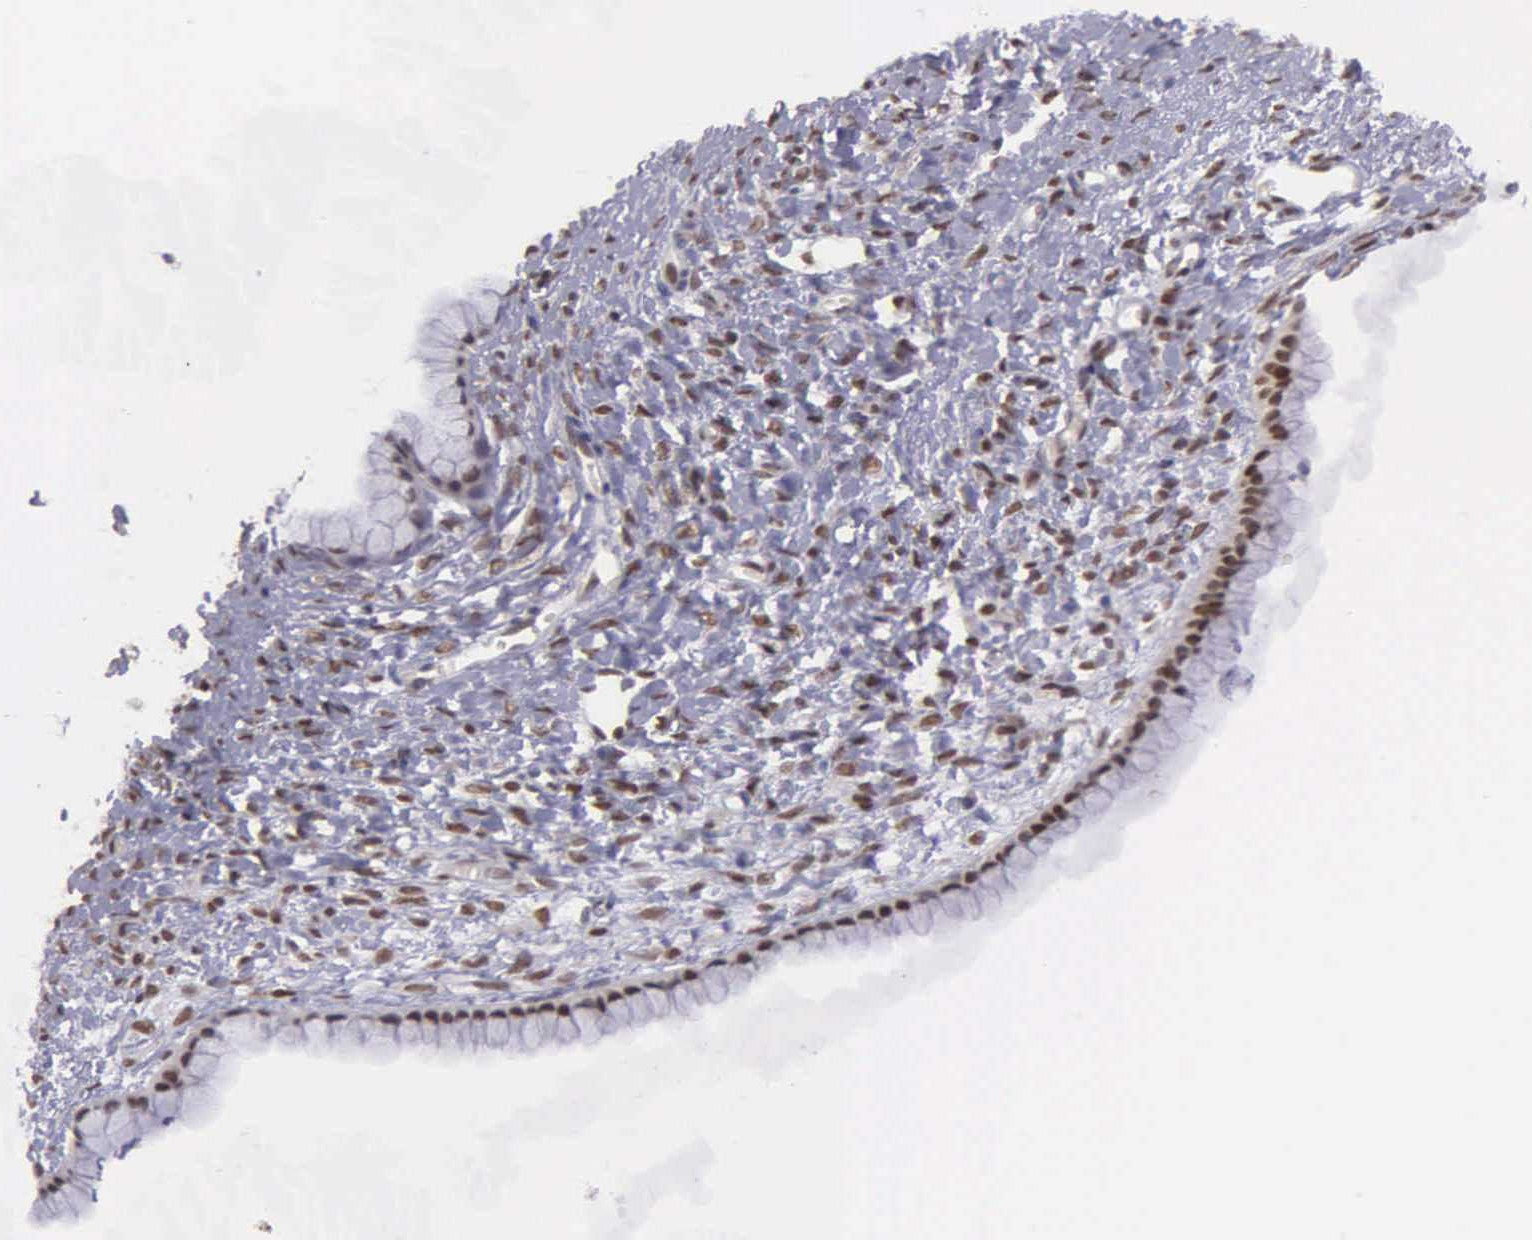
{"staining": {"intensity": "moderate", "quantity": ">75%", "location": "nuclear"}, "tissue": "ovarian cancer", "cell_type": "Tumor cells", "image_type": "cancer", "snomed": [{"axis": "morphology", "description": "Cystadenocarcinoma, mucinous, NOS"}, {"axis": "topography", "description": "Ovary"}], "caption": "An immunohistochemistry image of neoplastic tissue is shown. Protein staining in brown highlights moderate nuclear positivity in ovarian cancer (mucinous cystadenocarcinoma) within tumor cells.", "gene": "UBR7", "patient": {"sex": "female", "age": 25}}